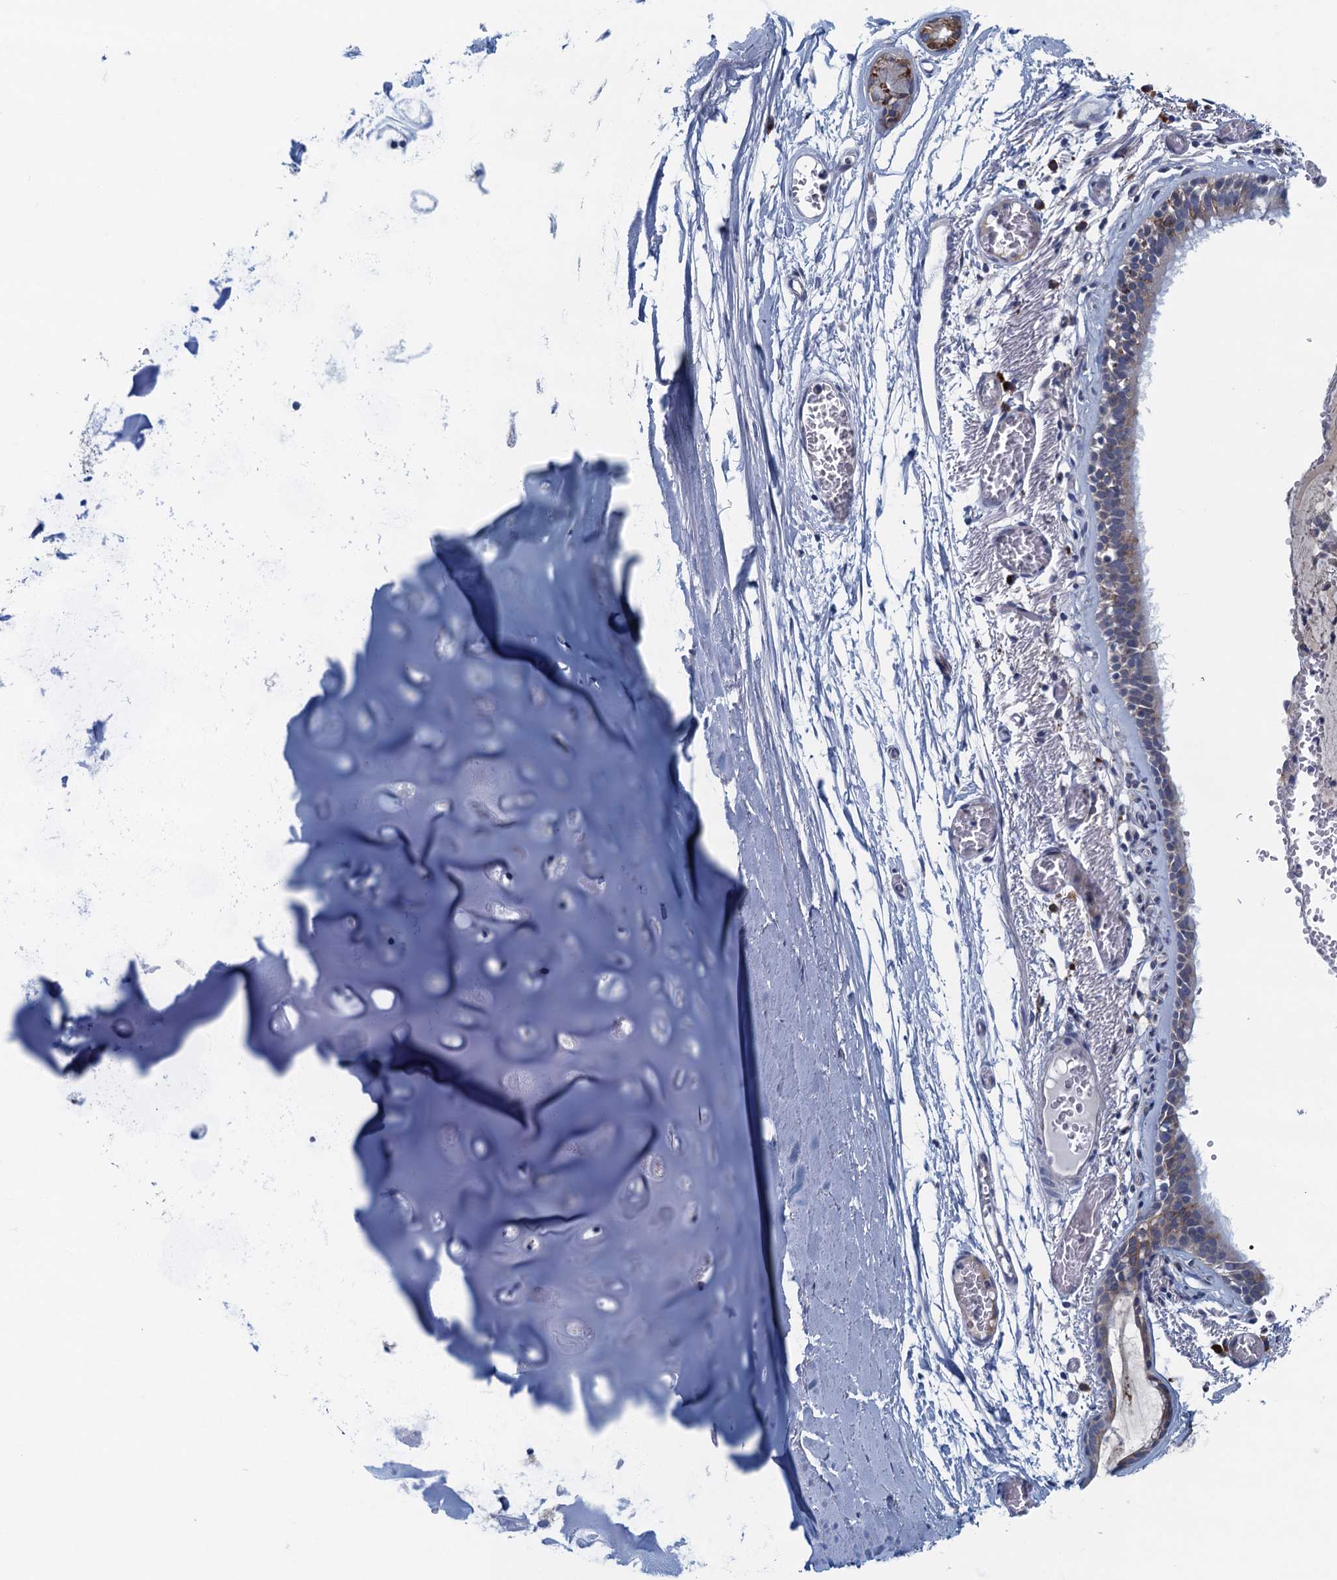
{"staining": {"intensity": "weak", "quantity": "<25%", "location": "cytoplasmic/membranous"}, "tissue": "bronchus", "cell_type": "Respiratory epithelial cells", "image_type": "normal", "snomed": [{"axis": "morphology", "description": "Normal tissue, NOS"}, {"axis": "topography", "description": "Bronchus"}, {"axis": "topography", "description": "Lung"}], "caption": "IHC photomicrograph of unremarkable human bronchus stained for a protein (brown), which shows no positivity in respiratory epithelial cells. Brightfield microscopy of immunohistochemistry stained with DAB (3,3'-diaminobenzidine) (brown) and hematoxylin (blue), captured at high magnification.", "gene": "MYDGF", "patient": {"sex": "male", "age": 56}}